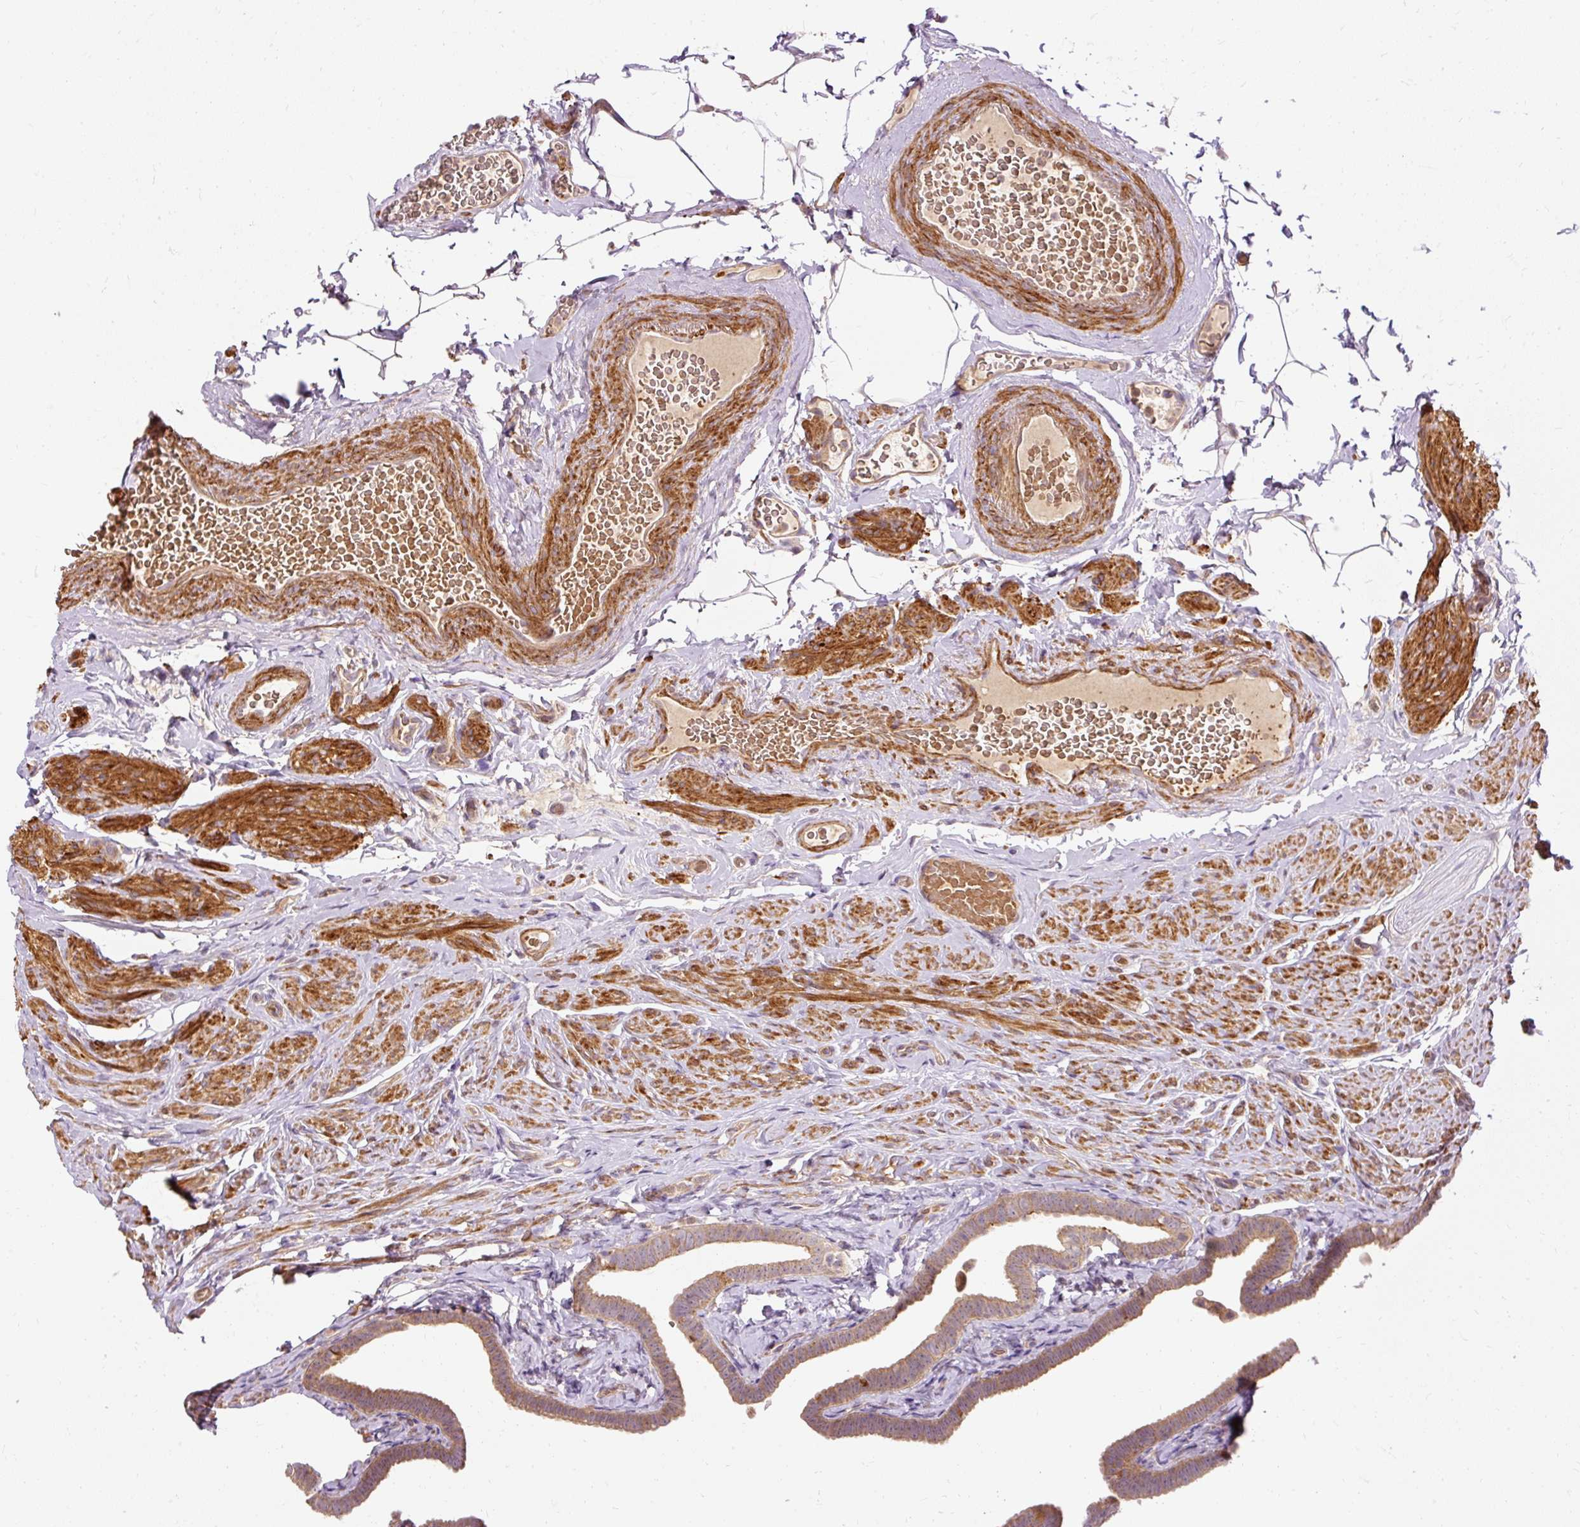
{"staining": {"intensity": "moderate", "quantity": "25%-75%", "location": "cytoplasmic/membranous"}, "tissue": "fallopian tube", "cell_type": "Glandular cells", "image_type": "normal", "snomed": [{"axis": "morphology", "description": "Normal tissue, NOS"}, {"axis": "topography", "description": "Fallopian tube"}], "caption": "Glandular cells reveal moderate cytoplasmic/membranous expression in approximately 25%-75% of cells in normal fallopian tube.", "gene": "RIPOR3", "patient": {"sex": "female", "age": 69}}